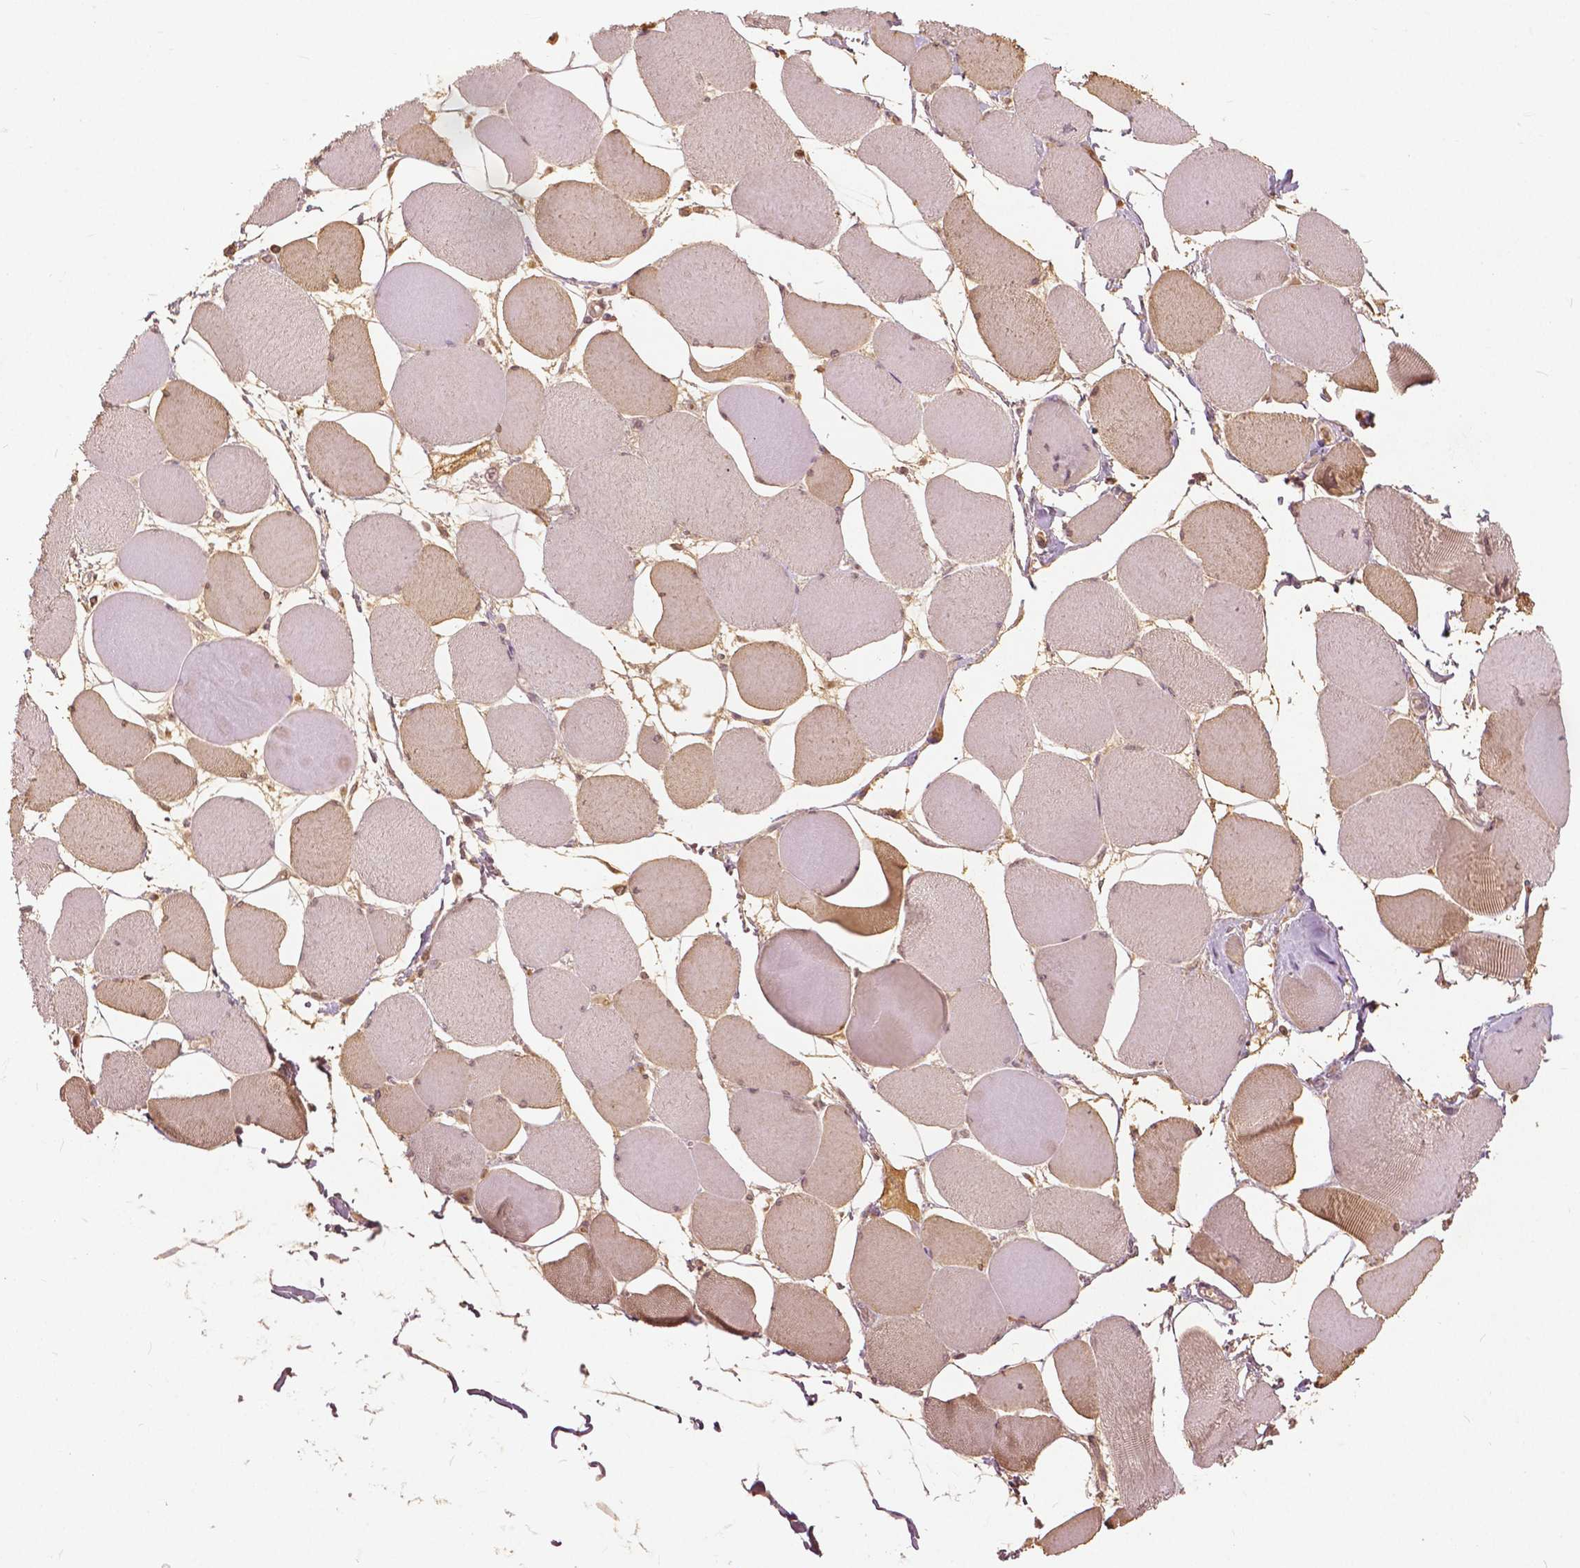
{"staining": {"intensity": "weak", "quantity": "25%-75%", "location": "cytoplasmic/membranous,nuclear"}, "tissue": "skeletal muscle", "cell_type": "Myocytes", "image_type": "normal", "snomed": [{"axis": "morphology", "description": "Normal tissue, NOS"}, {"axis": "topography", "description": "Skeletal muscle"}], "caption": "Immunohistochemical staining of benign skeletal muscle displays 25%-75% levels of weak cytoplasmic/membranous,nuclear protein staining in about 25%-75% of myocytes.", "gene": "ANGPTL4", "patient": {"sex": "female", "age": 75}}